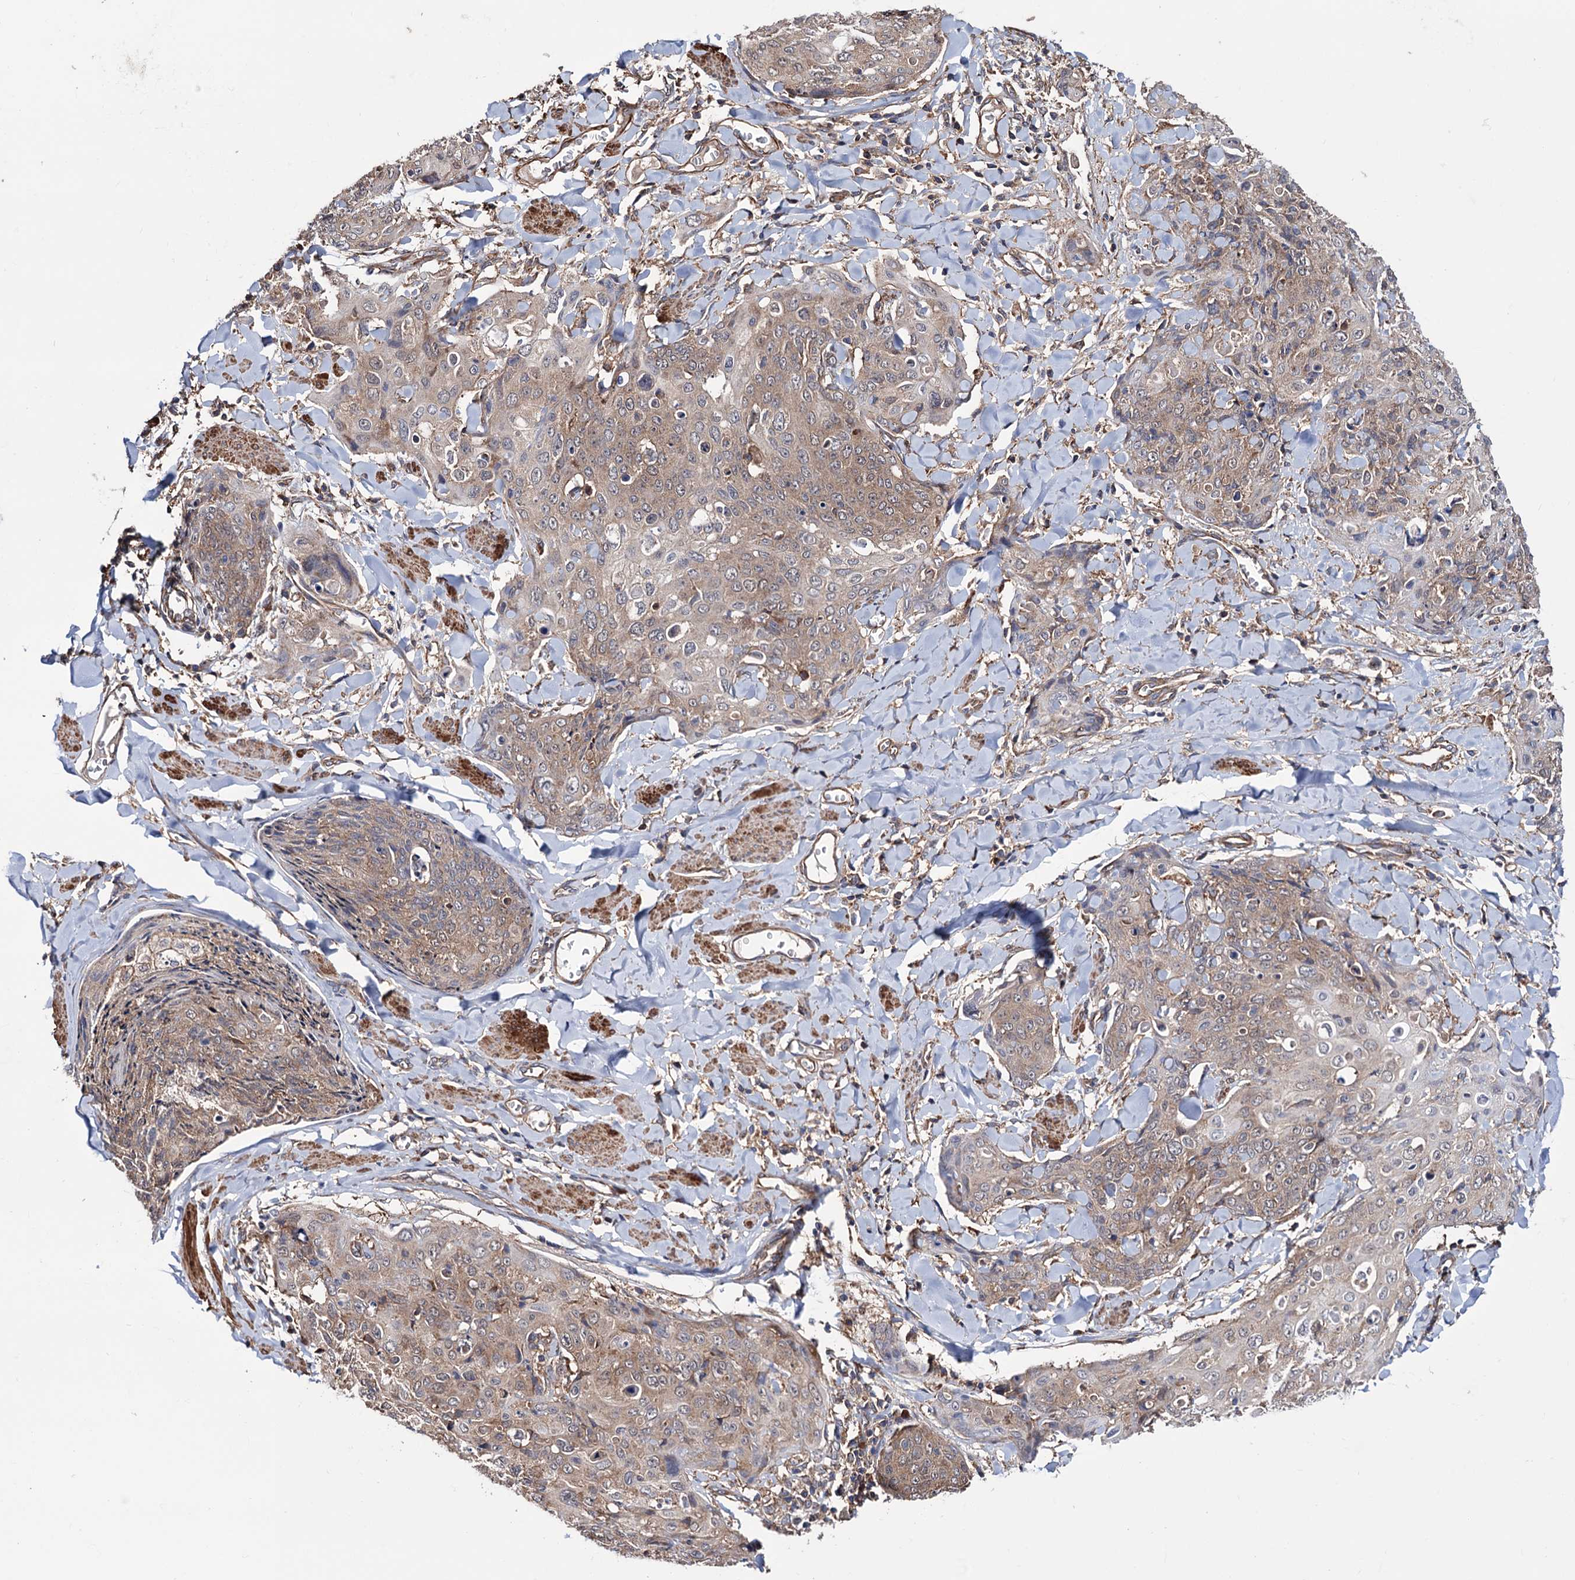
{"staining": {"intensity": "weak", "quantity": "25%-75%", "location": "cytoplasmic/membranous"}, "tissue": "skin cancer", "cell_type": "Tumor cells", "image_type": "cancer", "snomed": [{"axis": "morphology", "description": "Squamous cell carcinoma, NOS"}, {"axis": "topography", "description": "Skin"}, {"axis": "topography", "description": "Vulva"}], "caption": "Skin squamous cell carcinoma stained with a protein marker reveals weak staining in tumor cells.", "gene": "FERMT2", "patient": {"sex": "female", "age": 85}}